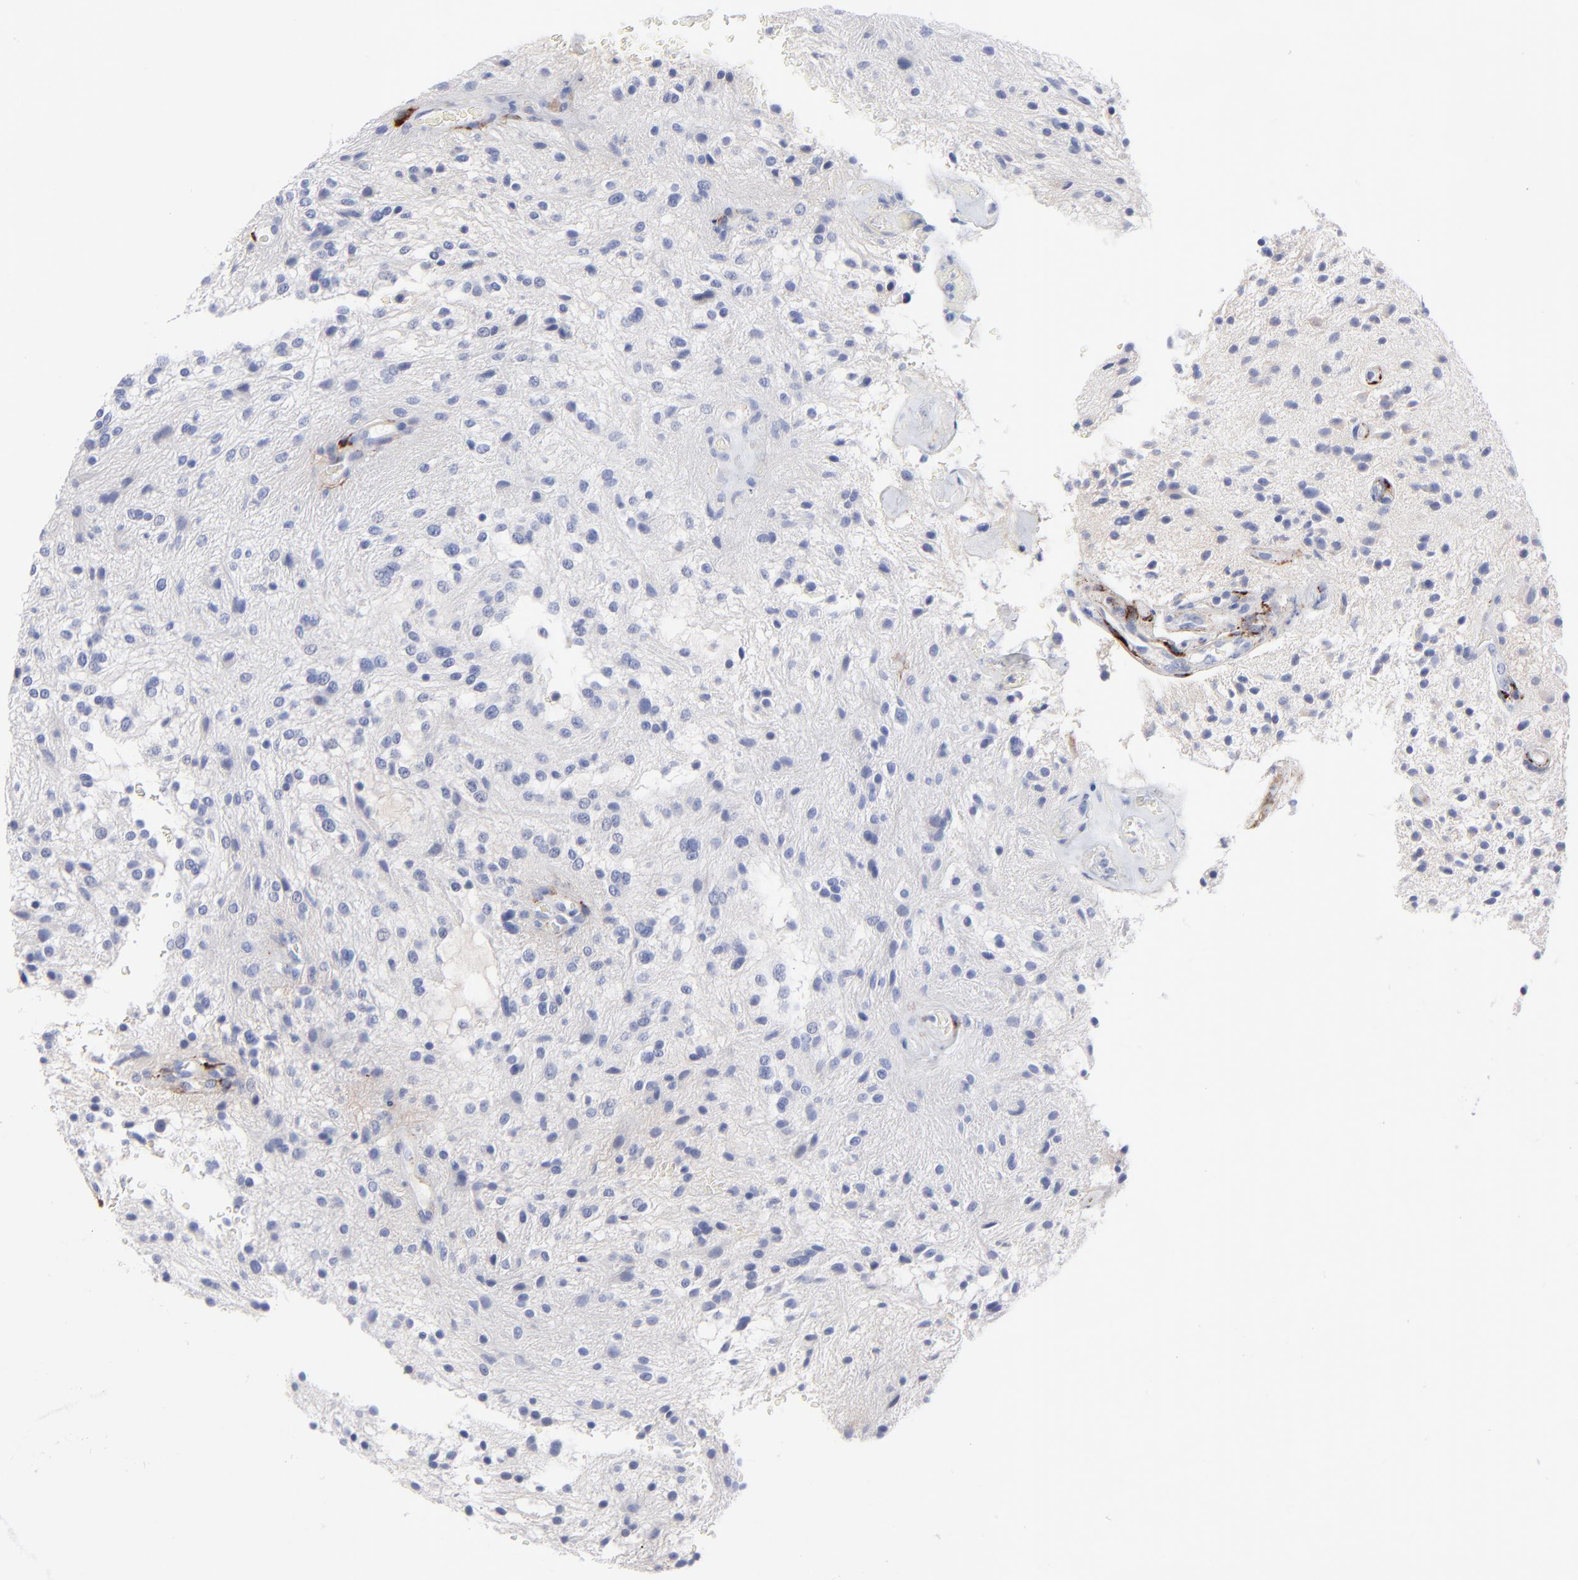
{"staining": {"intensity": "negative", "quantity": "none", "location": "none"}, "tissue": "glioma", "cell_type": "Tumor cells", "image_type": "cancer", "snomed": [{"axis": "morphology", "description": "Glioma, malignant, NOS"}, {"axis": "topography", "description": "Cerebellum"}], "caption": "This is an IHC photomicrograph of glioma. There is no expression in tumor cells.", "gene": "FBLN2", "patient": {"sex": "female", "age": 10}}